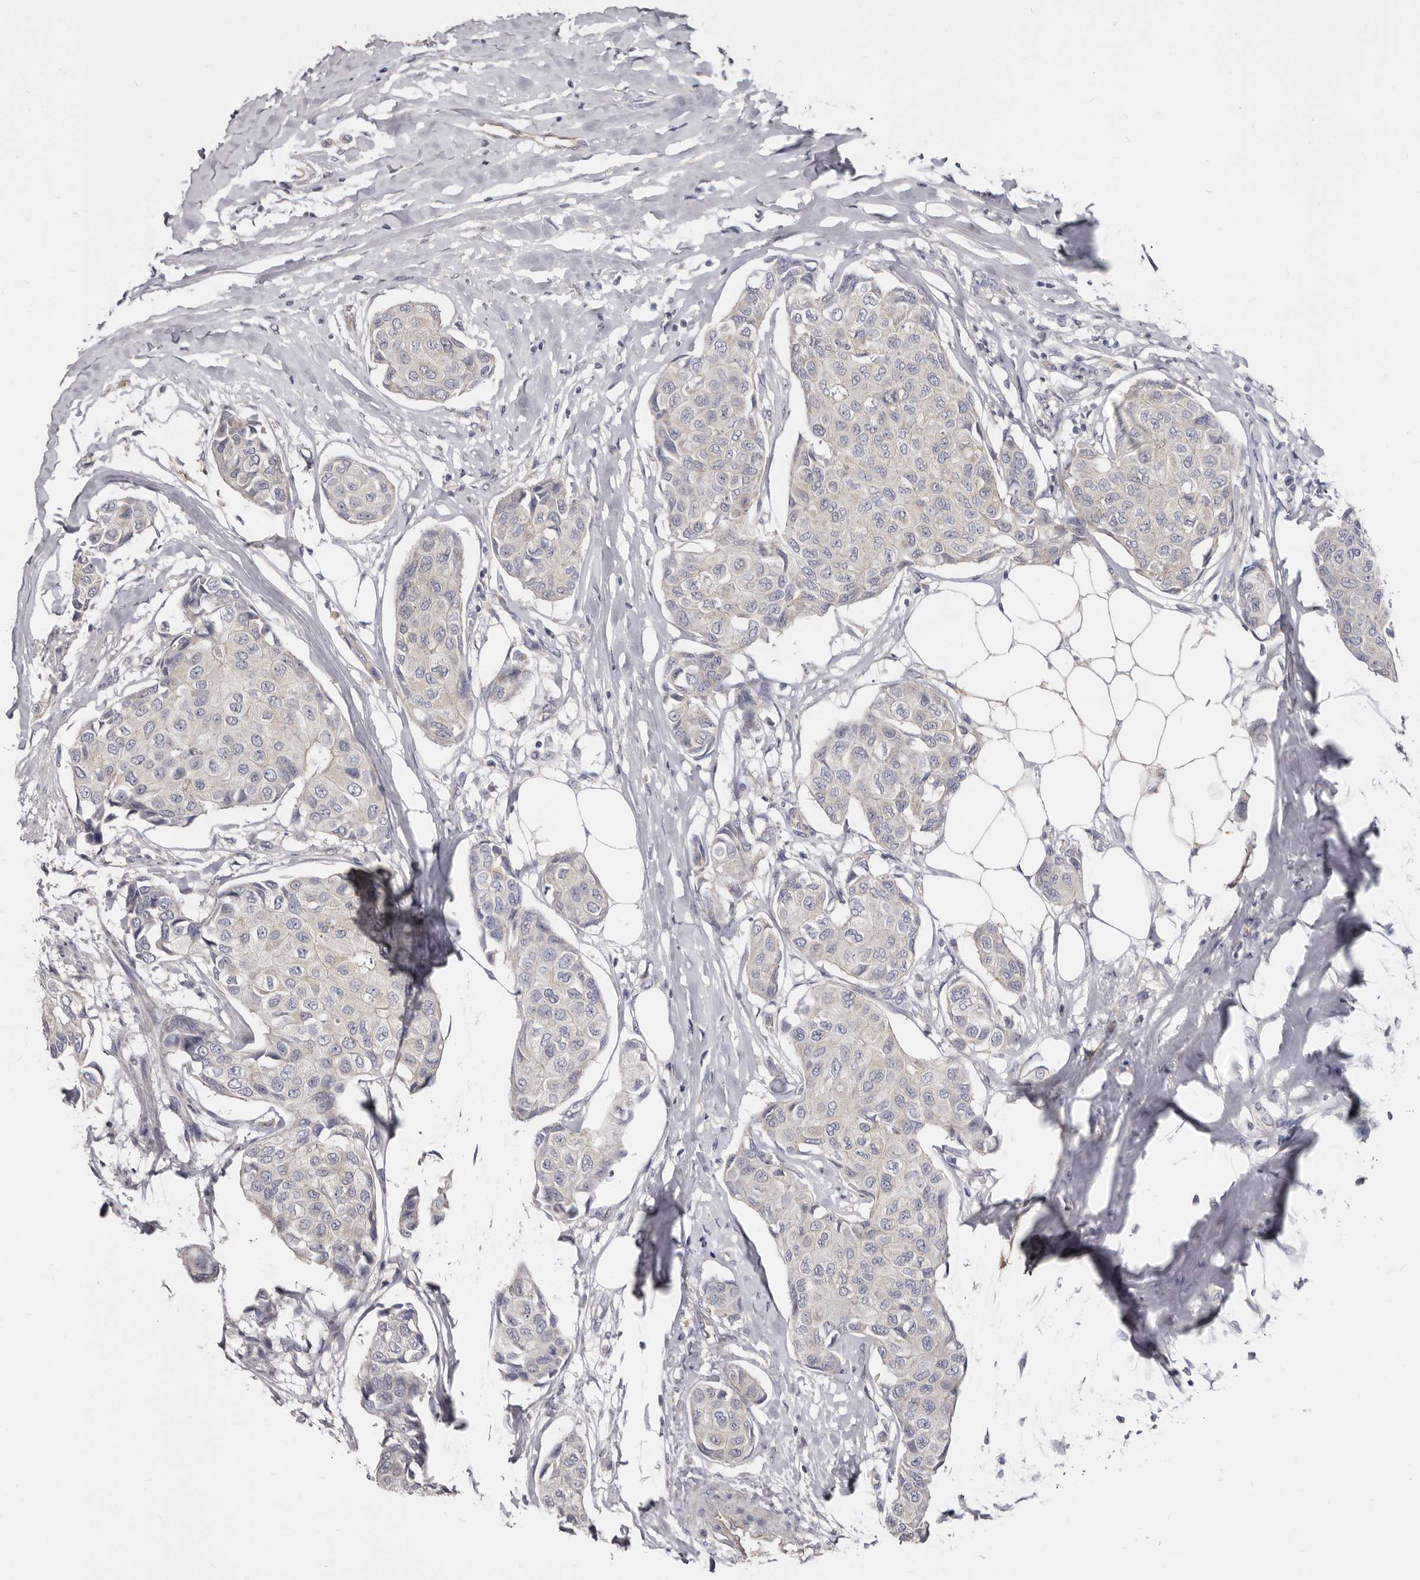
{"staining": {"intensity": "negative", "quantity": "none", "location": "none"}, "tissue": "breast cancer", "cell_type": "Tumor cells", "image_type": "cancer", "snomed": [{"axis": "morphology", "description": "Duct carcinoma"}, {"axis": "topography", "description": "Breast"}], "caption": "Immunohistochemistry (IHC) photomicrograph of neoplastic tissue: human breast infiltrating ductal carcinoma stained with DAB (3,3'-diaminobenzidine) reveals no significant protein positivity in tumor cells.", "gene": "FMO2", "patient": {"sex": "female", "age": 80}}